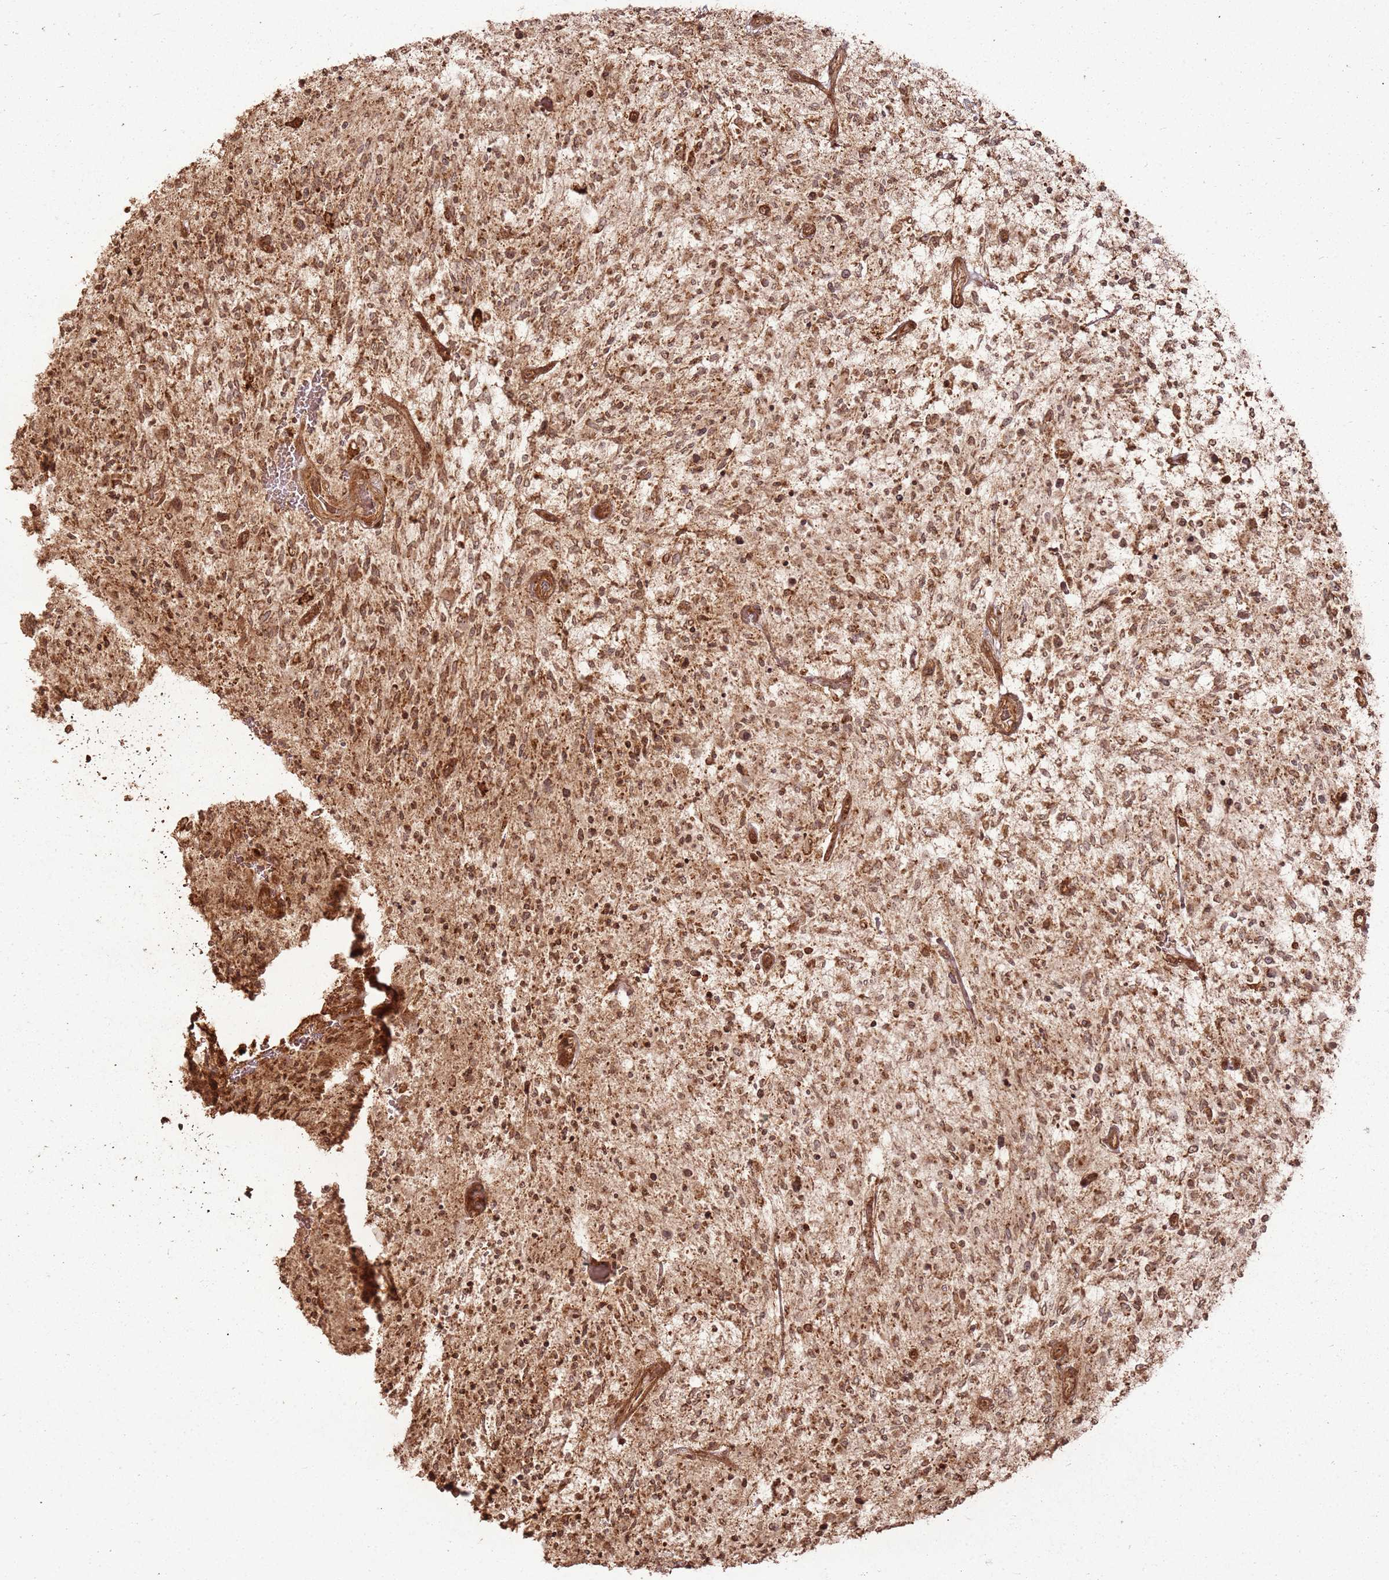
{"staining": {"intensity": "moderate", "quantity": ">75%", "location": "cytoplasmic/membranous"}, "tissue": "glioma", "cell_type": "Tumor cells", "image_type": "cancer", "snomed": [{"axis": "morphology", "description": "Glioma, malignant, High grade"}, {"axis": "topography", "description": "Brain"}], "caption": "Immunohistochemical staining of human glioma demonstrates medium levels of moderate cytoplasmic/membranous staining in approximately >75% of tumor cells. (DAB IHC with brightfield microscopy, high magnification).", "gene": "MRPS6", "patient": {"sex": "male", "age": 47}}